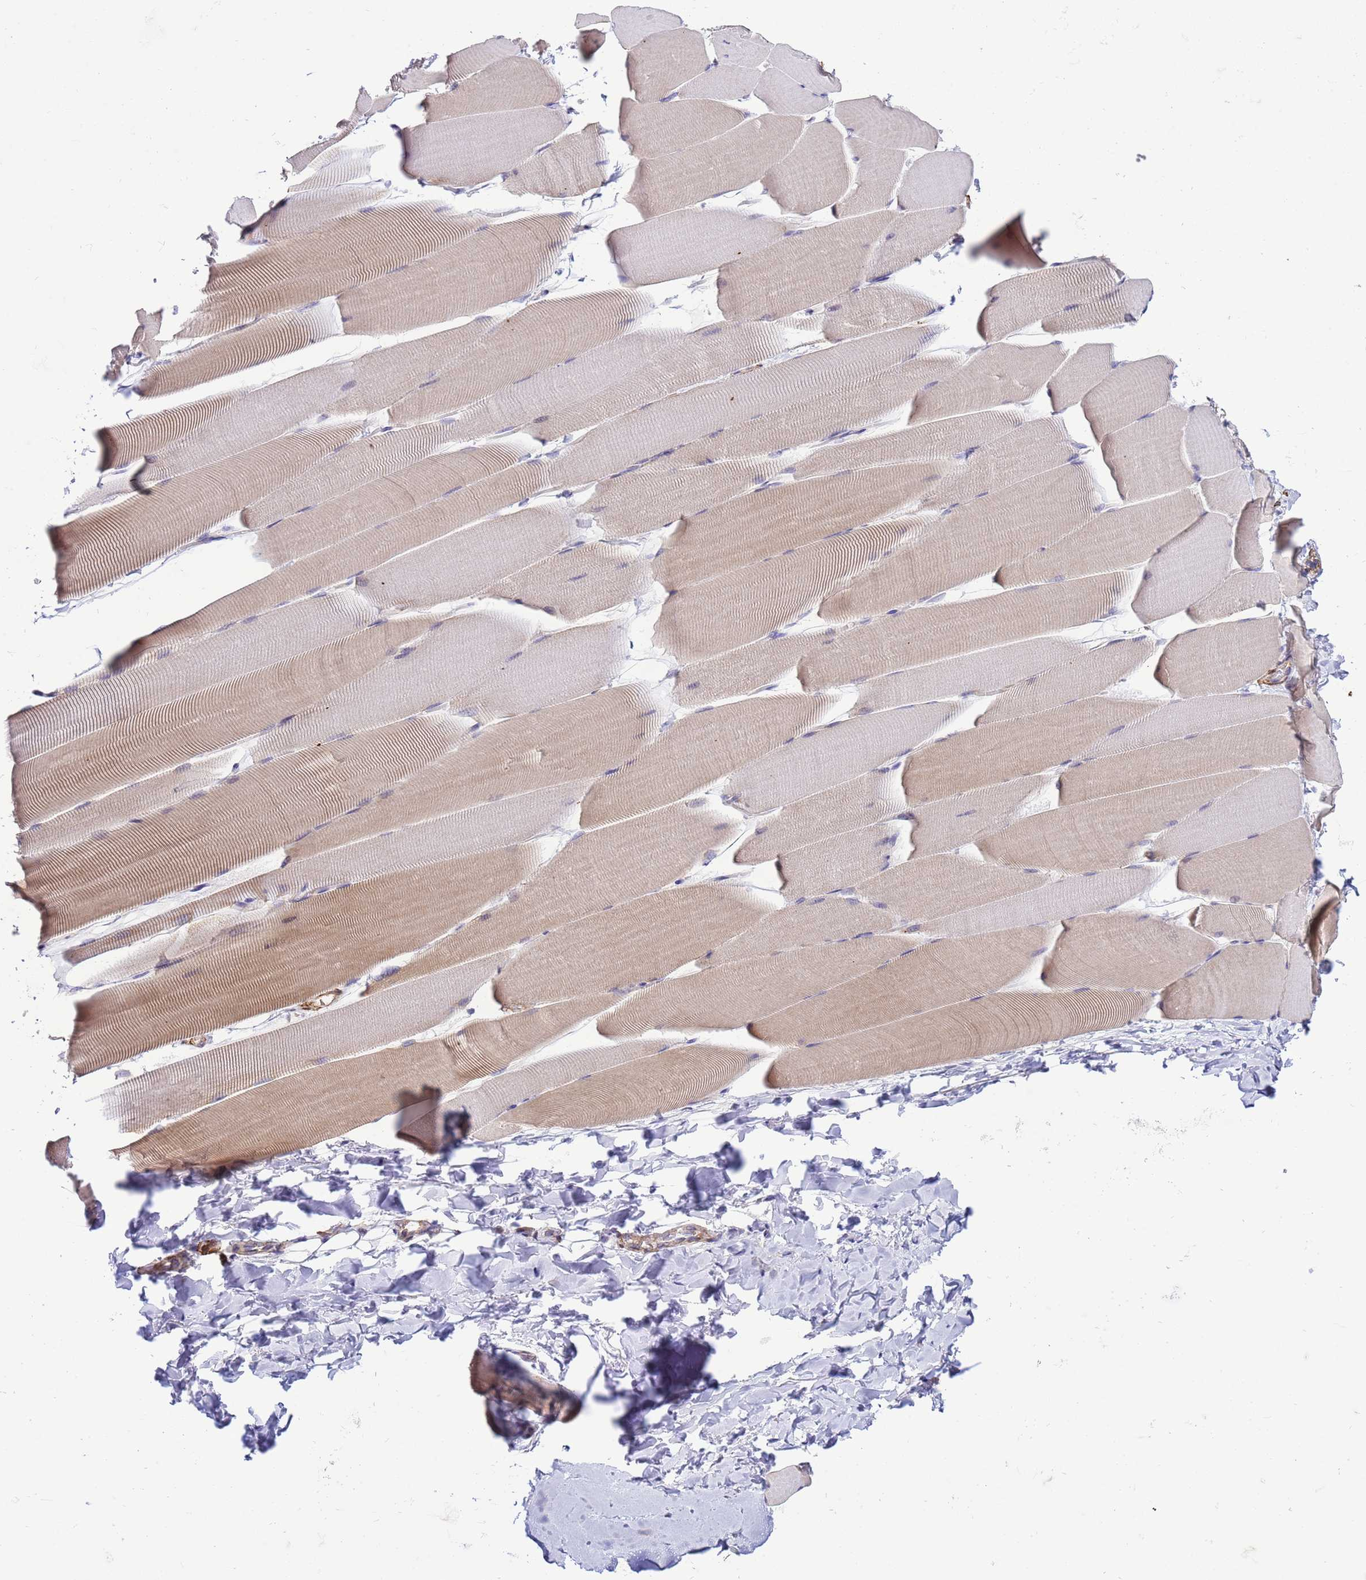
{"staining": {"intensity": "weak", "quantity": "25%-75%", "location": "cytoplasmic/membranous"}, "tissue": "skeletal muscle", "cell_type": "Myocytes", "image_type": "normal", "snomed": [{"axis": "morphology", "description": "Normal tissue, NOS"}, {"axis": "topography", "description": "Skeletal muscle"}], "caption": "IHC of unremarkable skeletal muscle exhibits low levels of weak cytoplasmic/membranous positivity in approximately 25%-75% of myocytes.", "gene": "GEN1", "patient": {"sex": "male", "age": 25}}